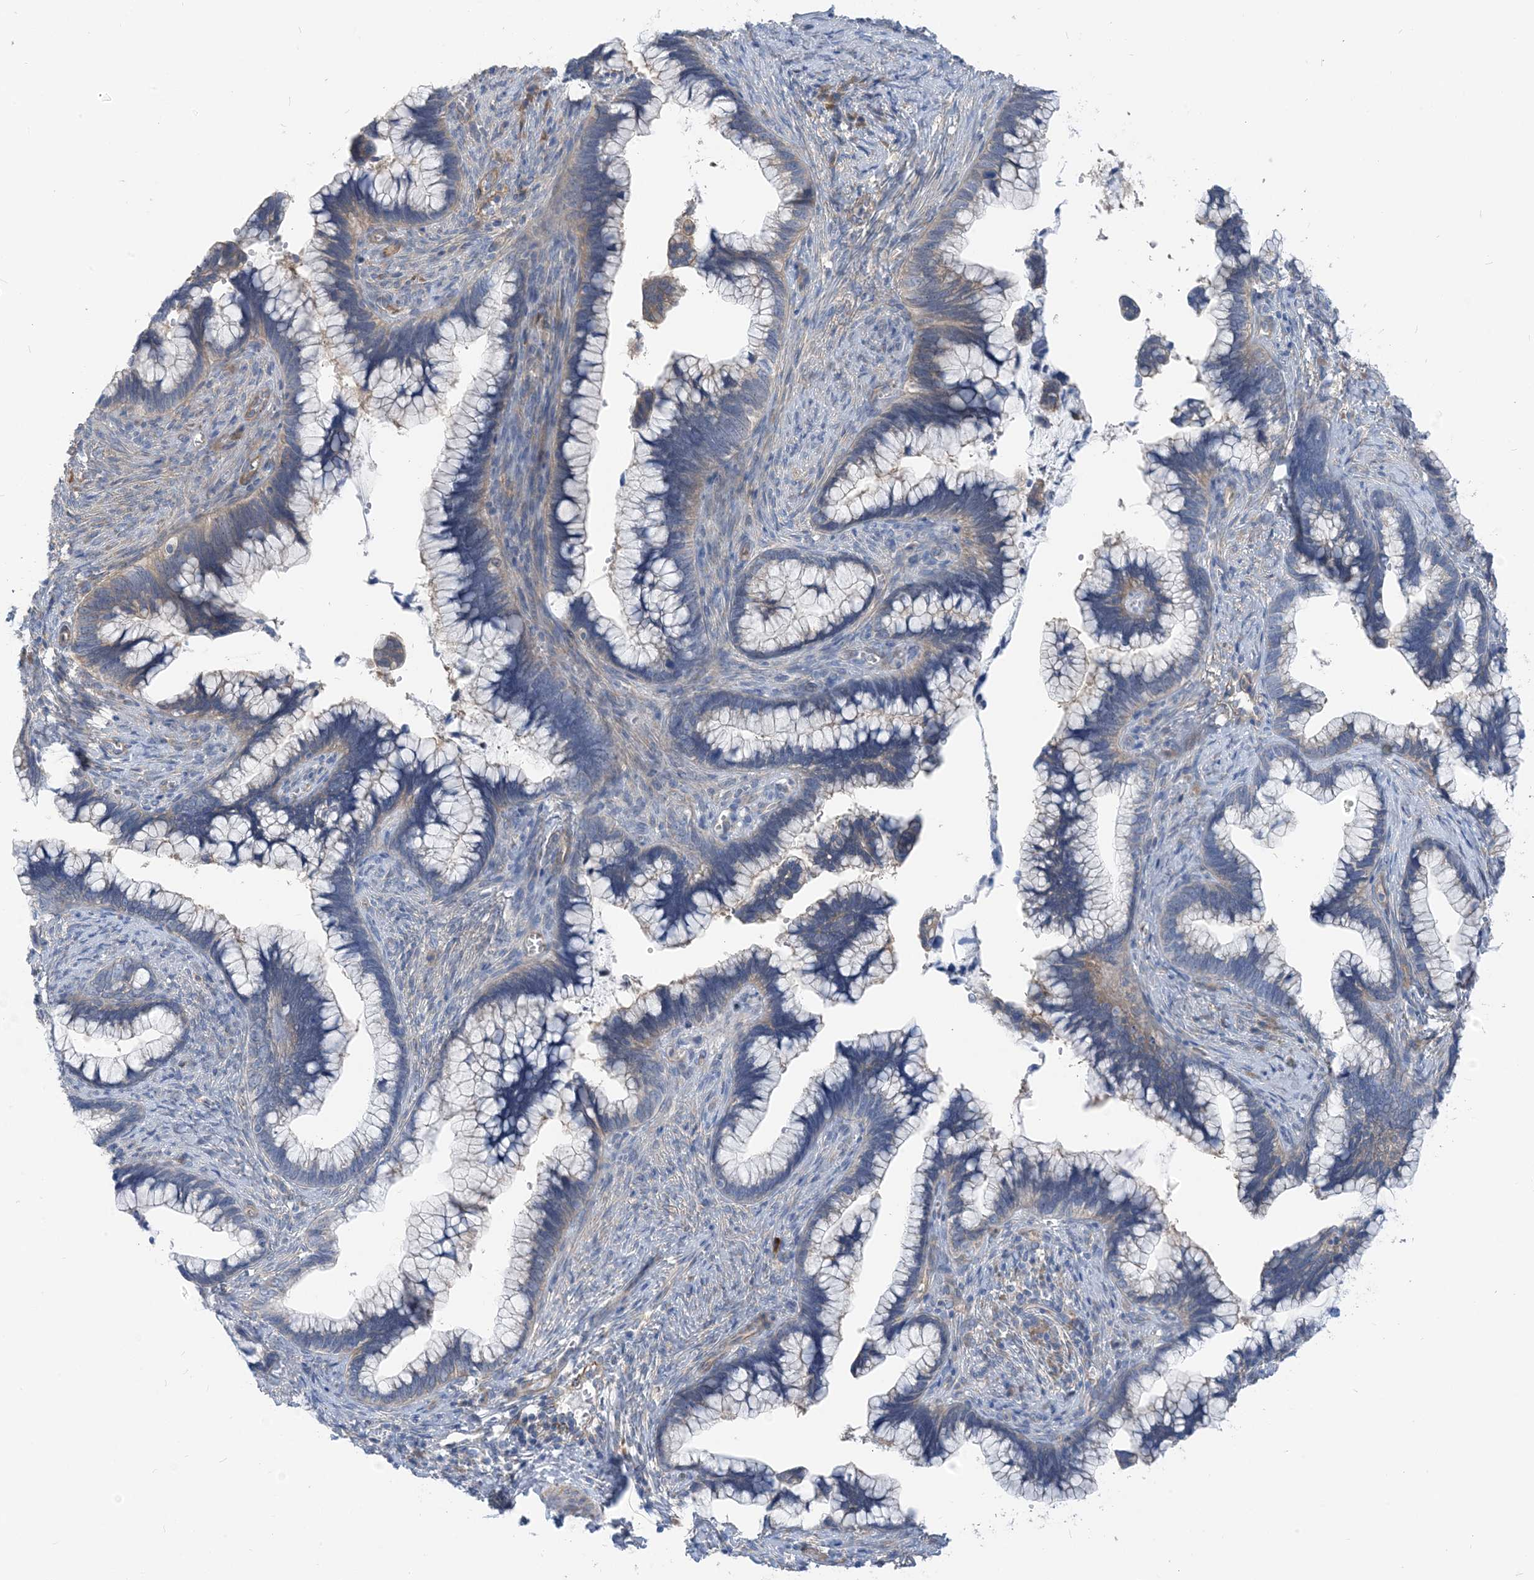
{"staining": {"intensity": "moderate", "quantity": "<25%", "location": "cytoplasmic/membranous"}, "tissue": "cervical cancer", "cell_type": "Tumor cells", "image_type": "cancer", "snomed": [{"axis": "morphology", "description": "Adenocarcinoma, NOS"}, {"axis": "topography", "description": "Cervix"}], "caption": "DAB immunohistochemical staining of human adenocarcinoma (cervical) exhibits moderate cytoplasmic/membranous protein positivity in about <25% of tumor cells.", "gene": "PLEKHA3", "patient": {"sex": "female", "age": 44}}